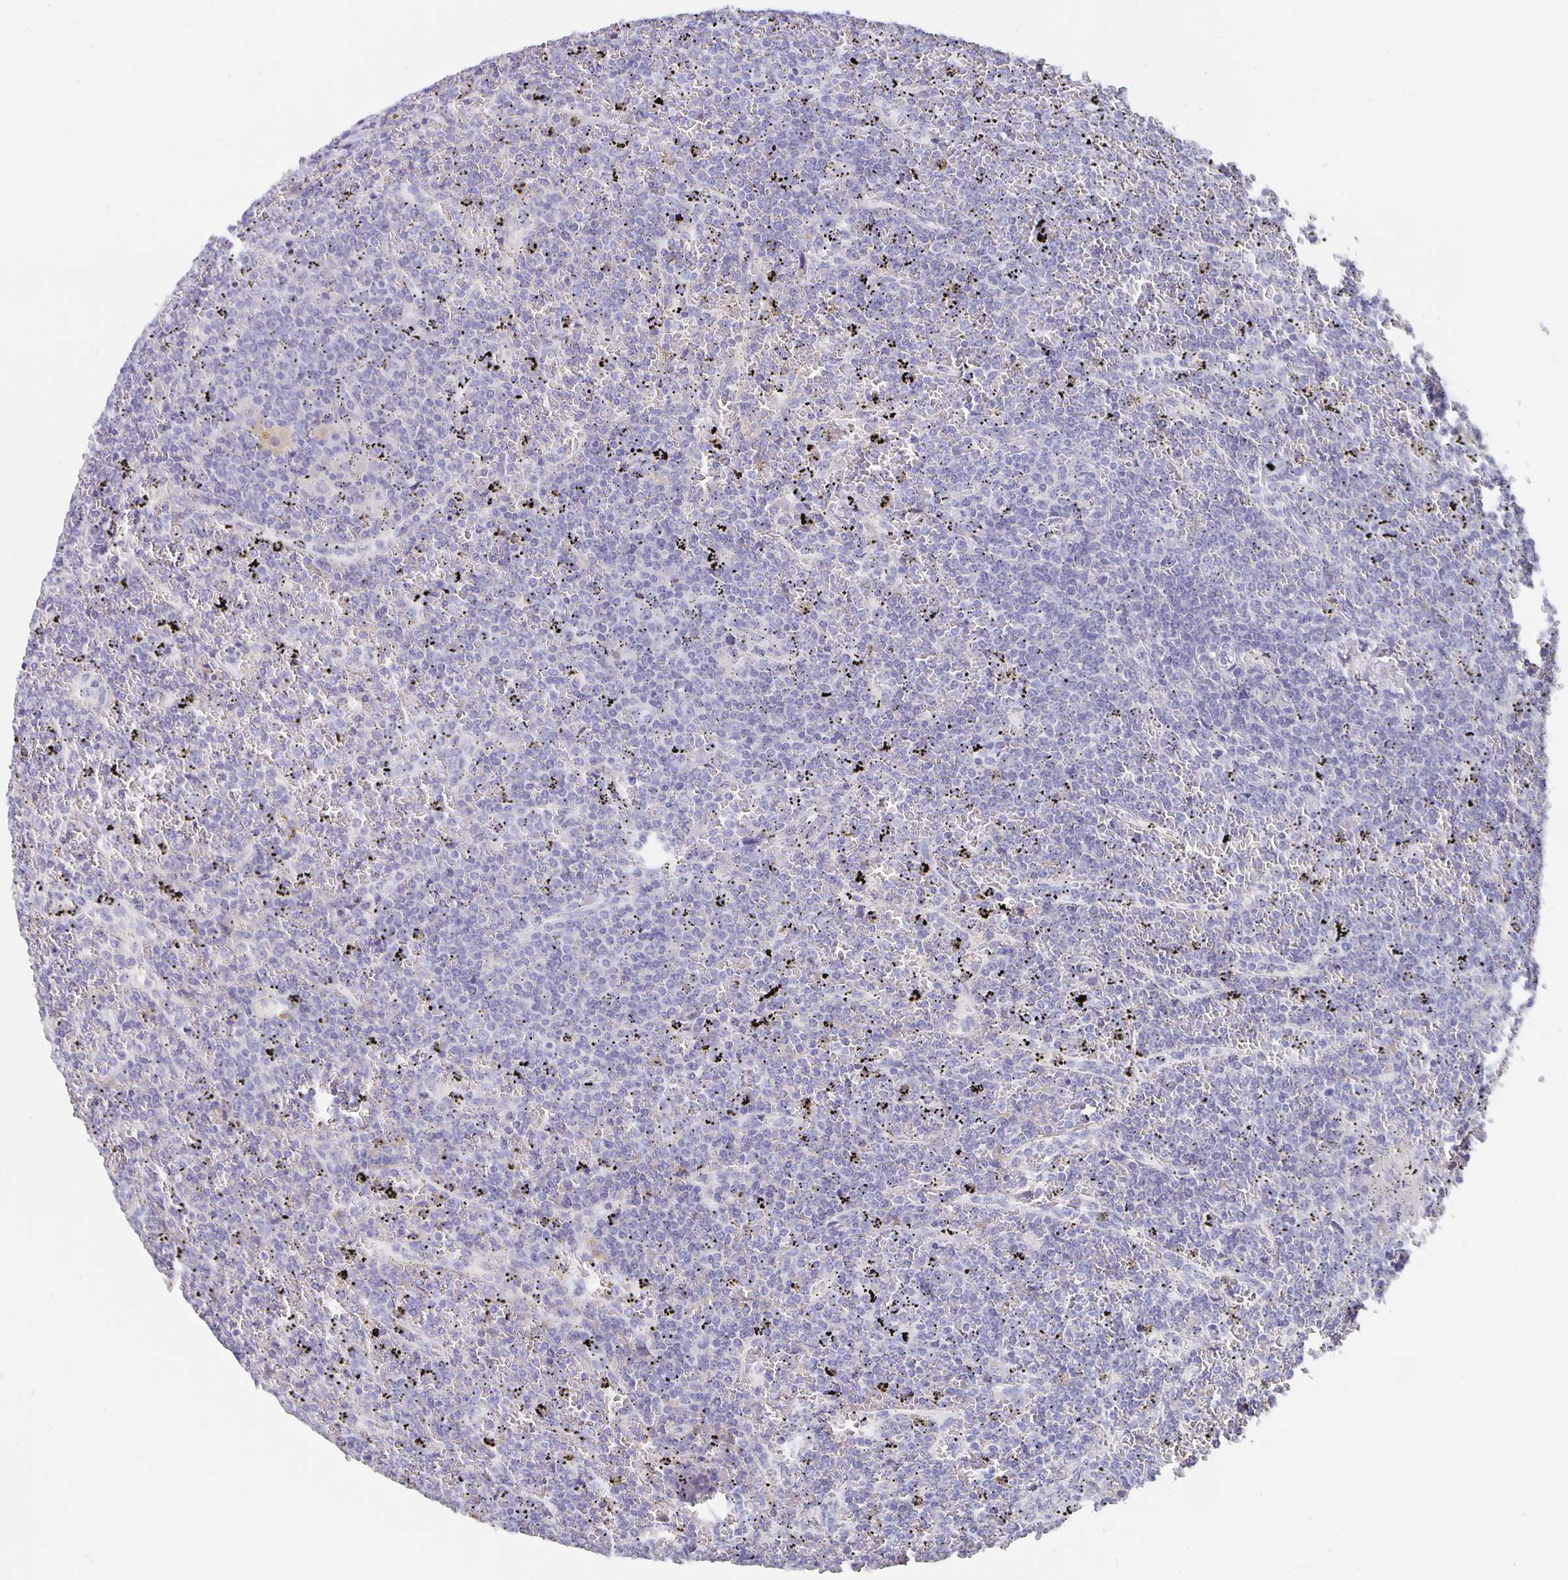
{"staining": {"intensity": "negative", "quantity": "none", "location": "none"}, "tissue": "lymphoma", "cell_type": "Tumor cells", "image_type": "cancer", "snomed": [{"axis": "morphology", "description": "Malignant lymphoma, non-Hodgkin's type, Low grade"}, {"axis": "topography", "description": "Spleen"}], "caption": "An image of human malignant lymphoma, non-Hodgkin's type (low-grade) is negative for staining in tumor cells.", "gene": "CFAP74", "patient": {"sex": "female", "age": 19}}